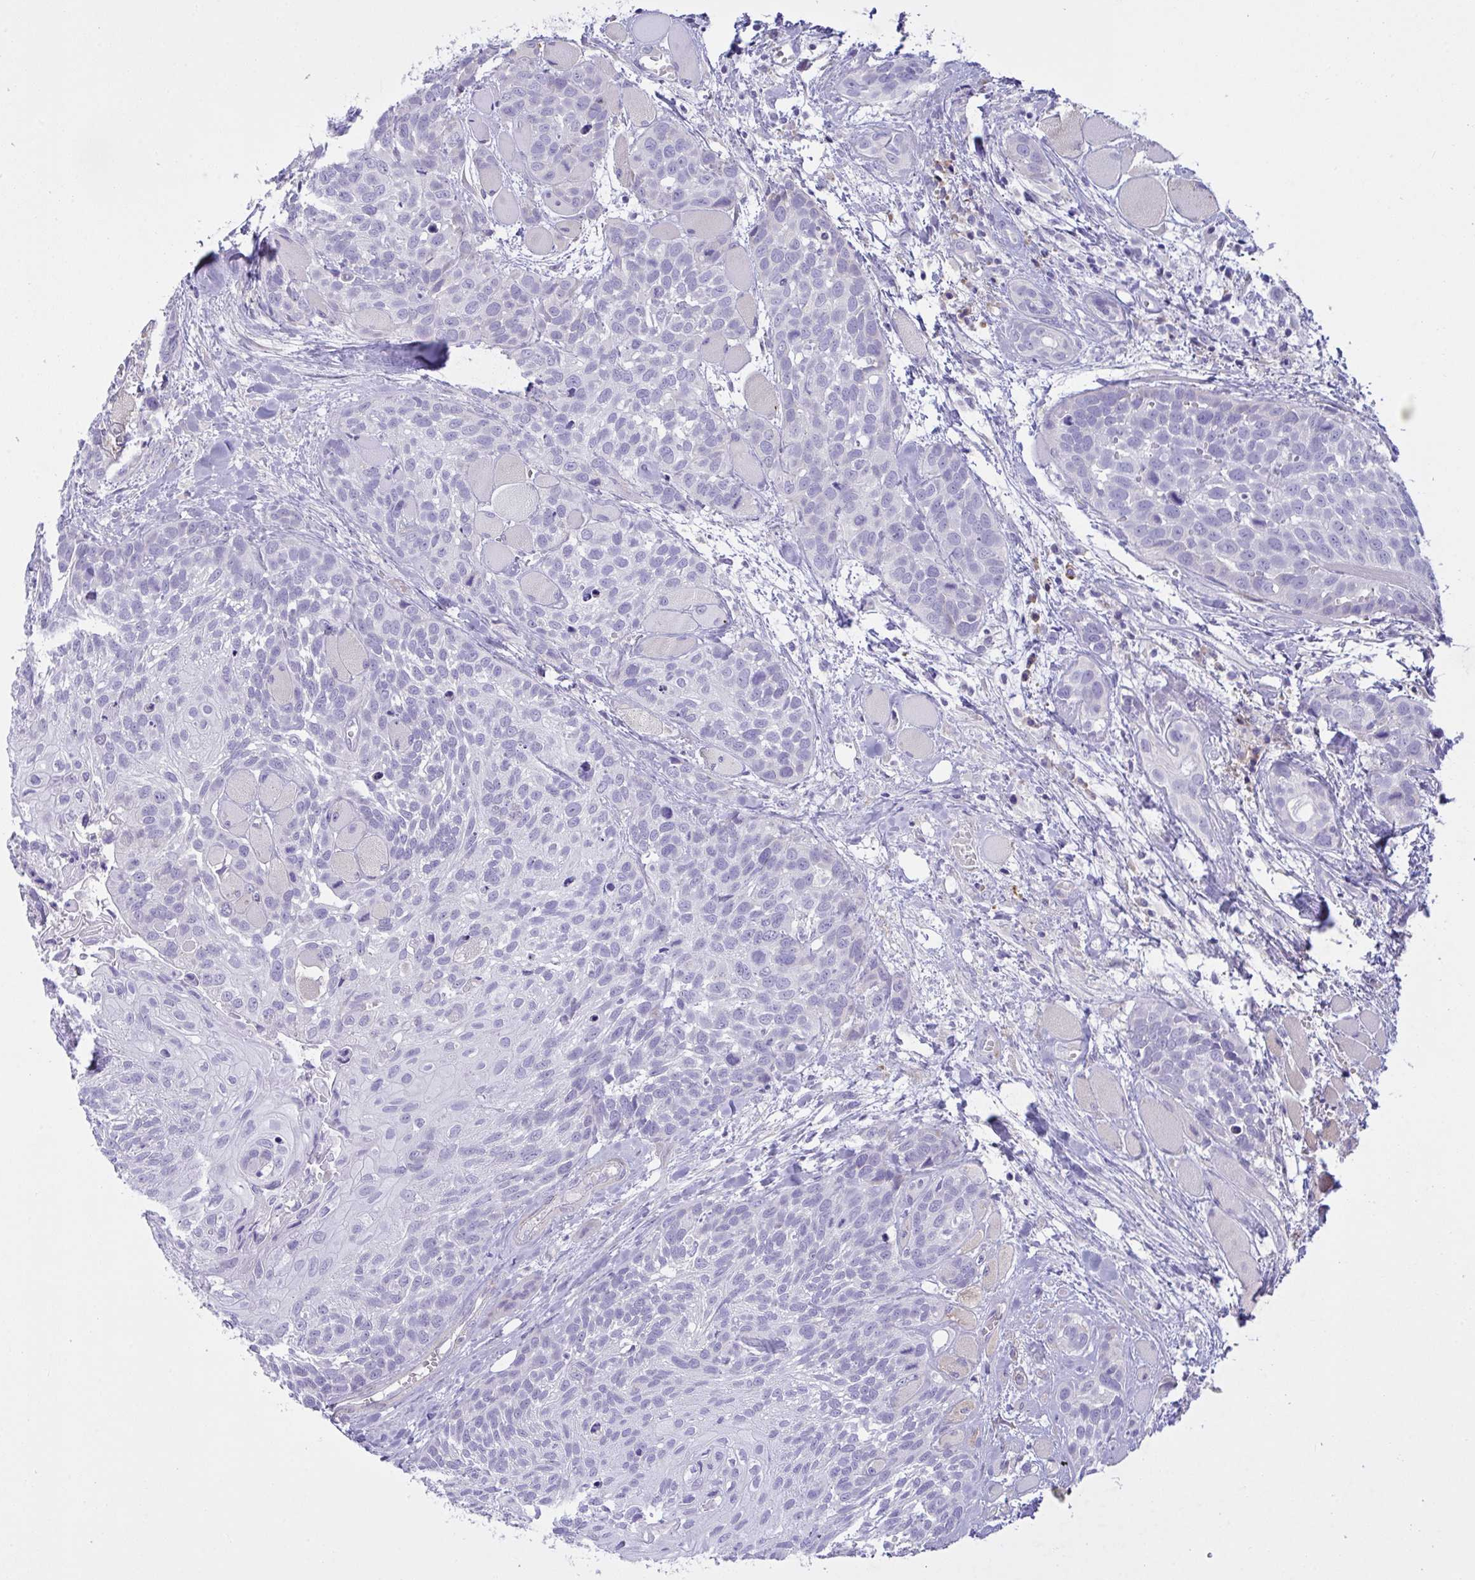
{"staining": {"intensity": "negative", "quantity": "none", "location": "none"}, "tissue": "head and neck cancer", "cell_type": "Tumor cells", "image_type": "cancer", "snomed": [{"axis": "morphology", "description": "Squamous cell carcinoma, NOS"}, {"axis": "topography", "description": "Head-Neck"}], "caption": "This is an immunohistochemistry histopathology image of head and neck squamous cell carcinoma. There is no positivity in tumor cells.", "gene": "FAM86B1", "patient": {"sex": "female", "age": 50}}